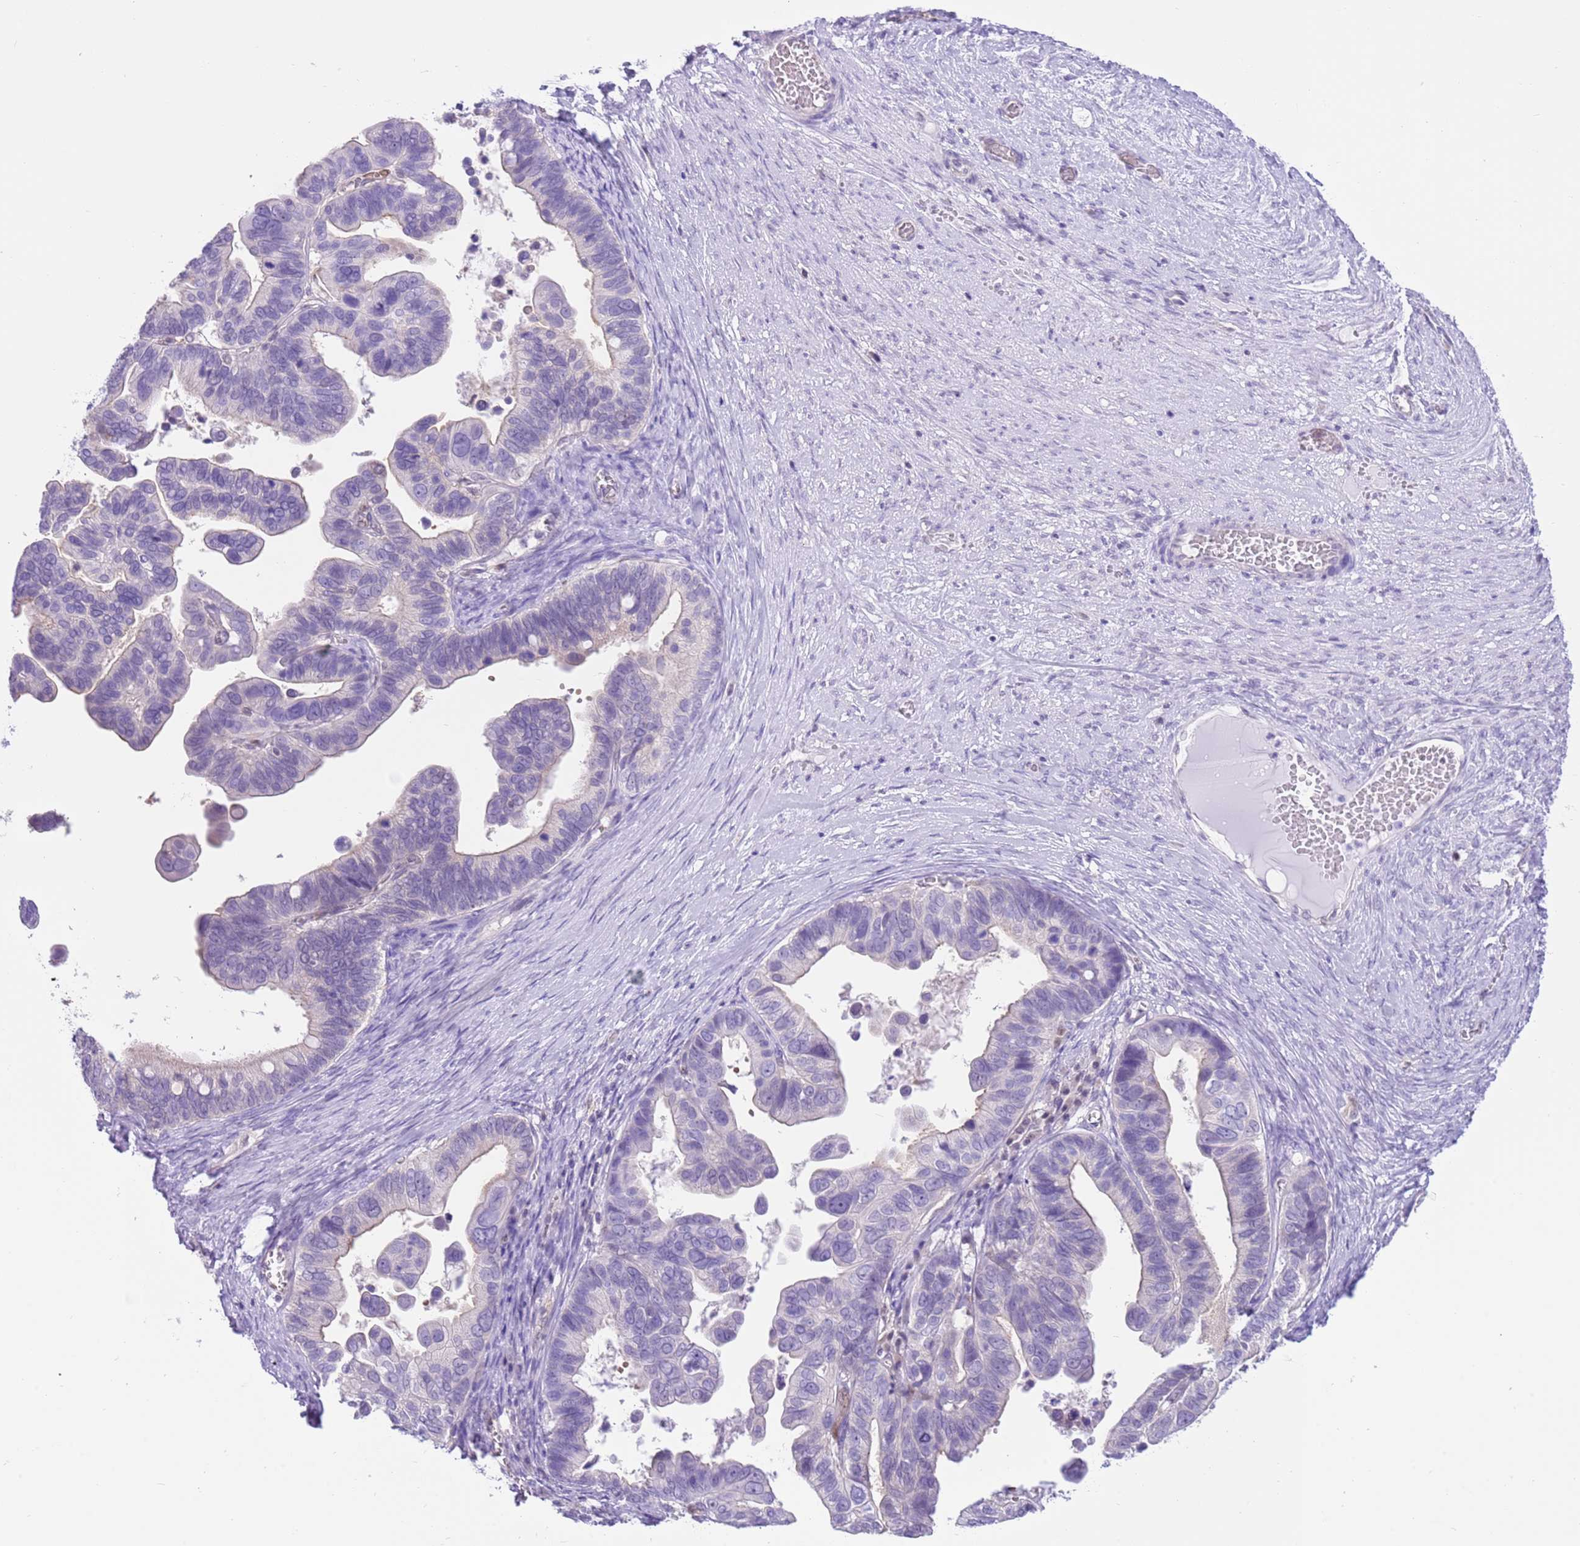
{"staining": {"intensity": "negative", "quantity": "none", "location": "none"}, "tissue": "ovarian cancer", "cell_type": "Tumor cells", "image_type": "cancer", "snomed": [{"axis": "morphology", "description": "Cystadenocarcinoma, serous, NOS"}, {"axis": "topography", "description": "Ovary"}], "caption": "This is an immunohistochemistry (IHC) micrograph of serous cystadenocarcinoma (ovarian). There is no staining in tumor cells.", "gene": "DDI2", "patient": {"sex": "female", "age": 56}}